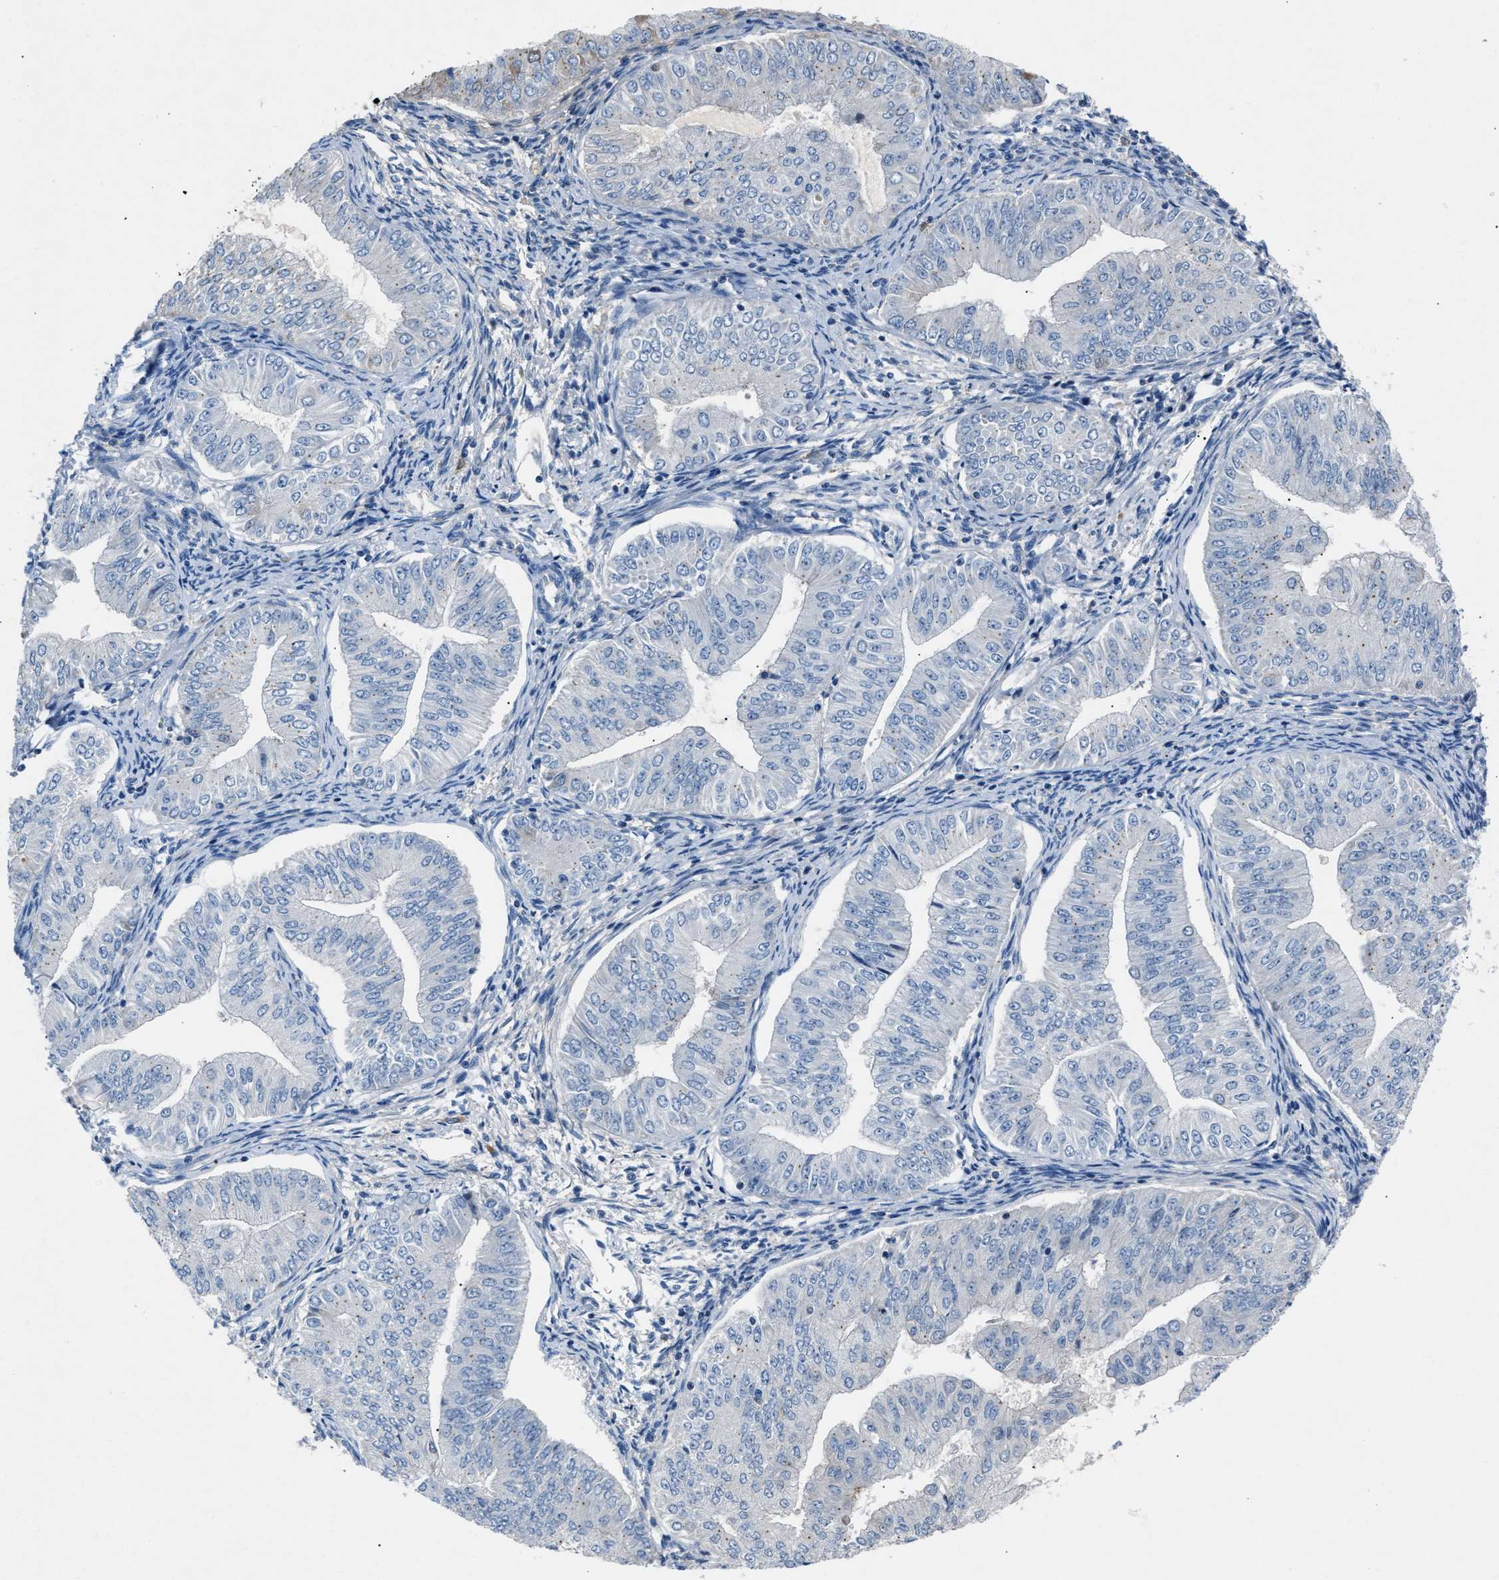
{"staining": {"intensity": "negative", "quantity": "none", "location": "none"}, "tissue": "endometrial cancer", "cell_type": "Tumor cells", "image_type": "cancer", "snomed": [{"axis": "morphology", "description": "Normal tissue, NOS"}, {"axis": "morphology", "description": "Adenocarcinoma, NOS"}, {"axis": "topography", "description": "Endometrium"}], "caption": "Immunohistochemistry (IHC) micrograph of human adenocarcinoma (endometrial) stained for a protein (brown), which exhibits no positivity in tumor cells.", "gene": "DNAAF5", "patient": {"sex": "female", "age": 53}}